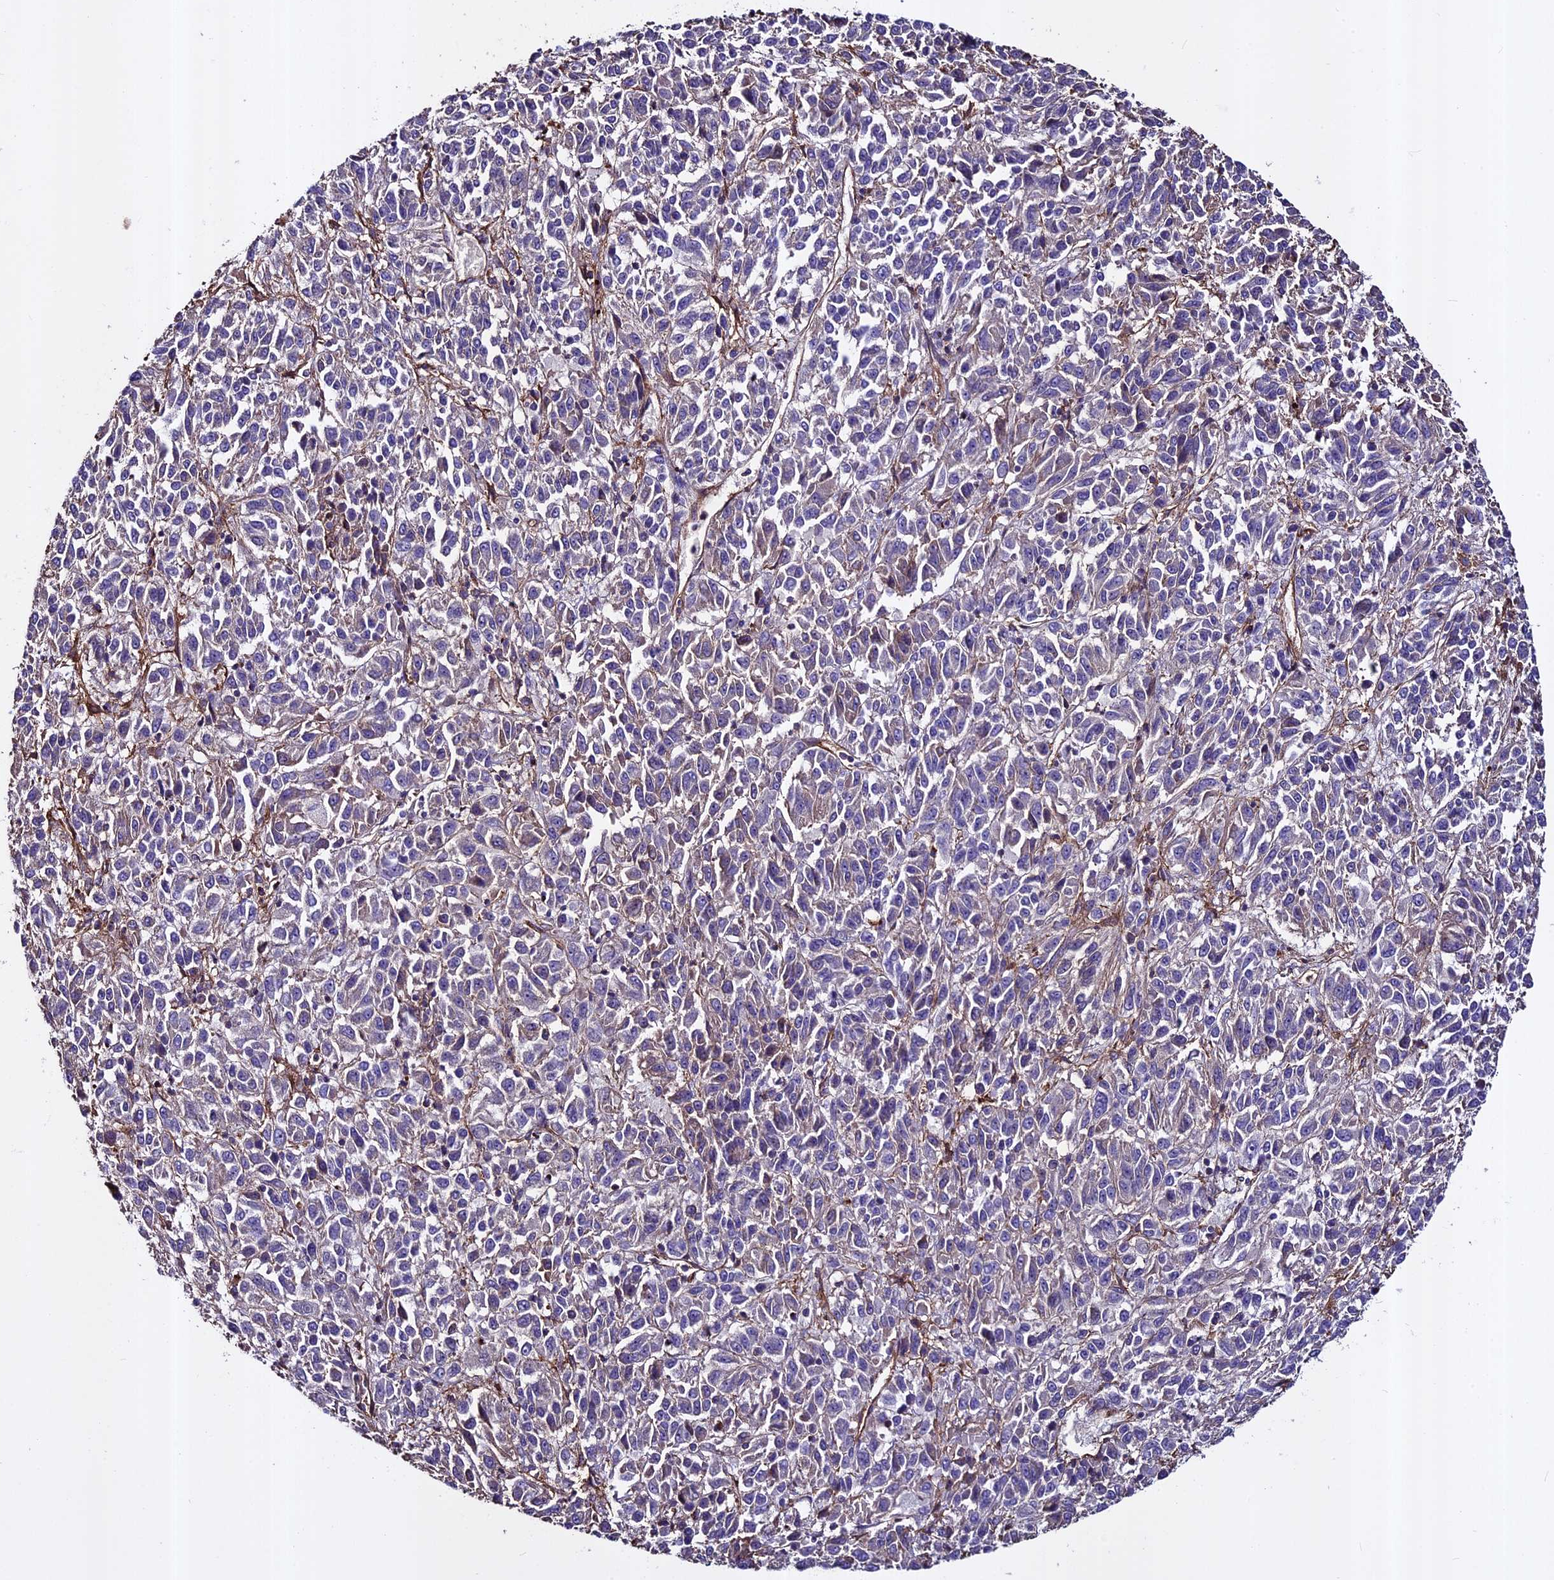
{"staining": {"intensity": "negative", "quantity": "none", "location": "none"}, "tissue": "melanoma", "cell_type": "Tumor cells", "image_type": "cancer", "snomed": [{"axis": "morphology", "description": "Malignant melanoma, Metastatic site"}, {"axis": "topography", "description": "Lung"}], "caption": "Micrograph shows no protein staining in tumor cells of melanoma tissue. (DAB IHC visualized using brightfield microscopy, high magnification).", "gene": "EVA1B", "patient": {"sex": "male", "age": 64}}